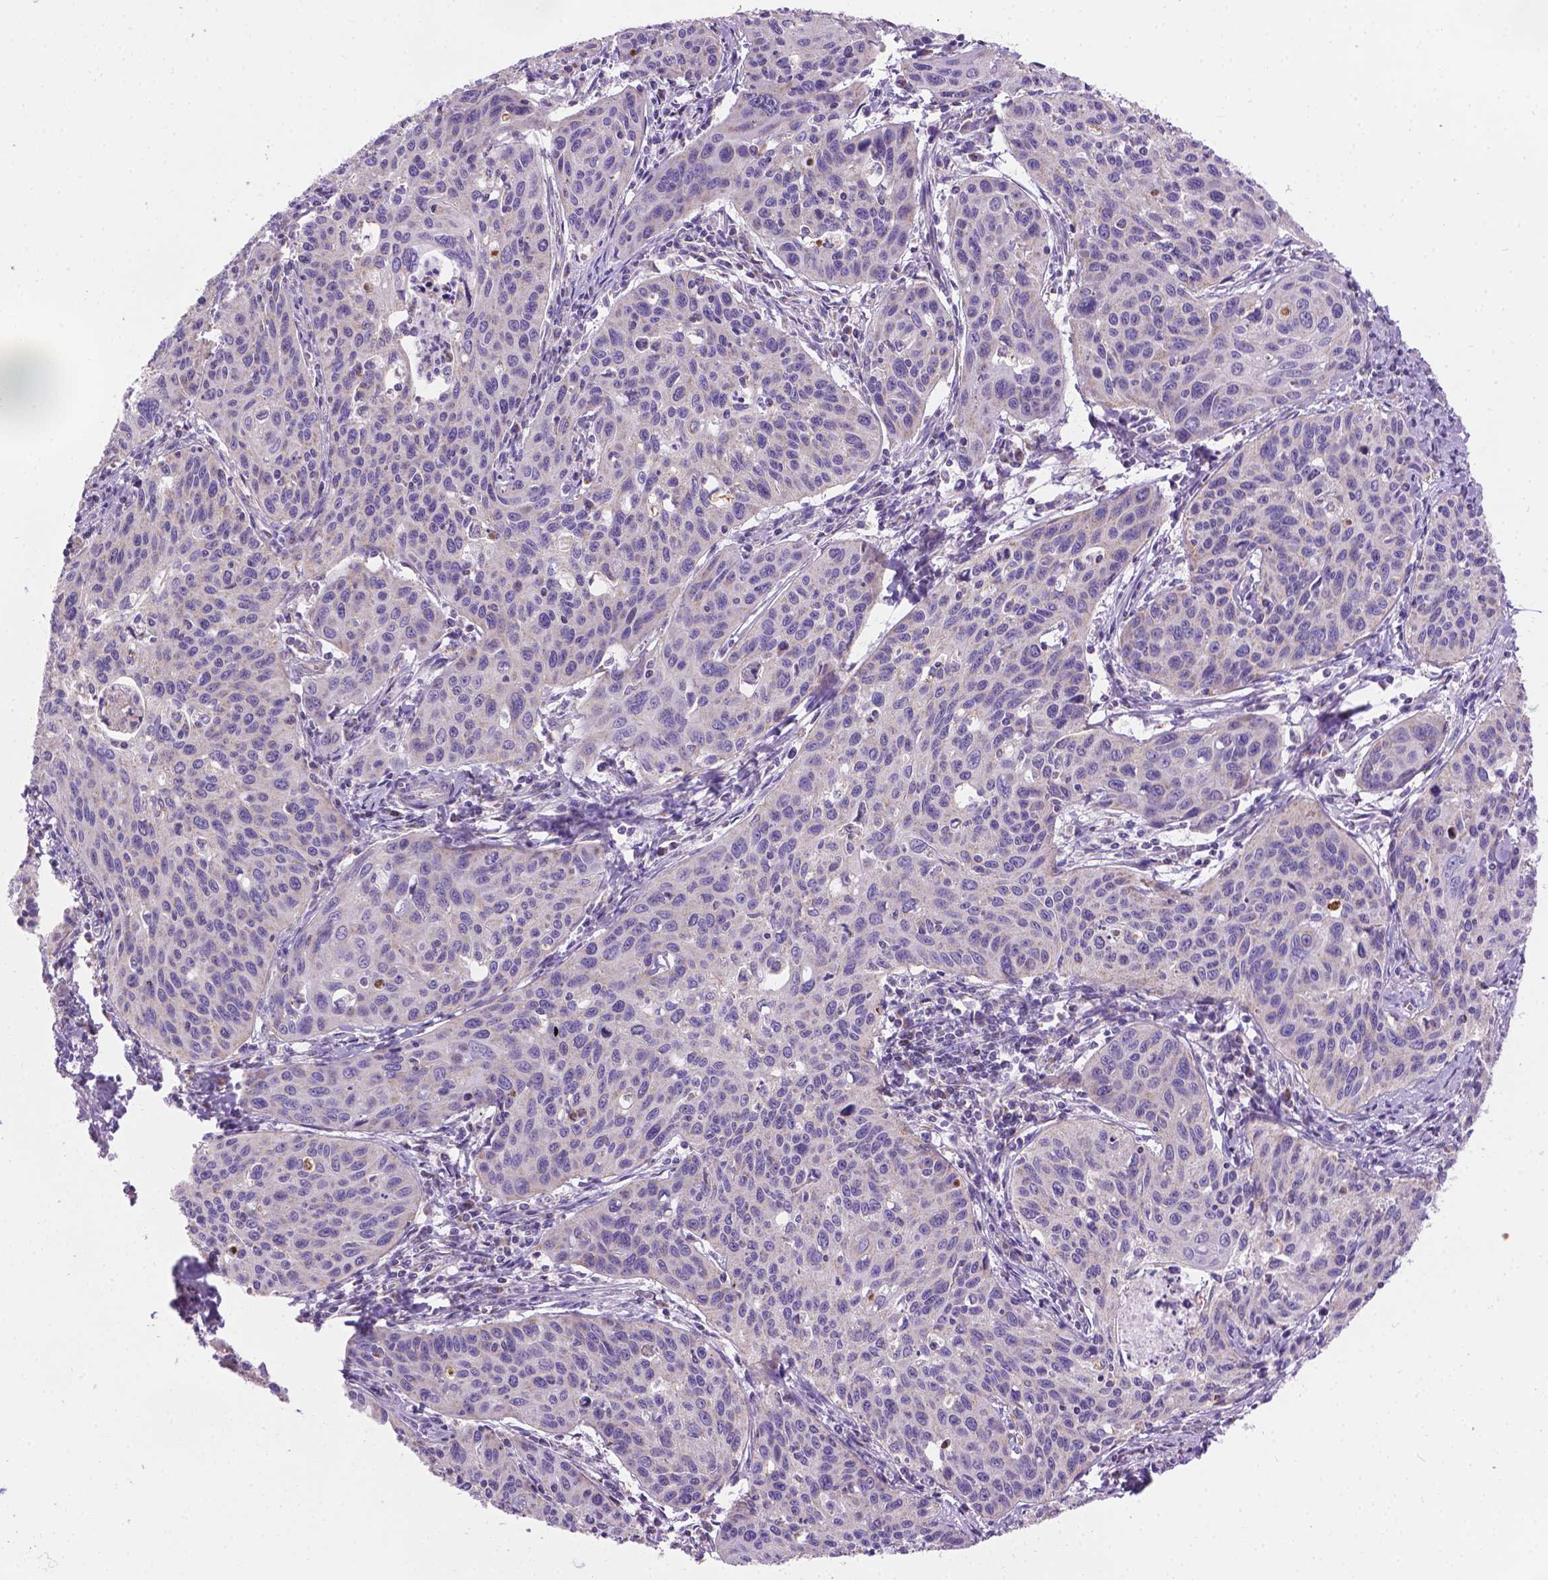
{"staining": {"intensity": "negative", "quantity": "none", "location": "none"}, "tissue": "cervical cancer", "cell_type": "Tumor cells", "image_type": "cancer", "snomed": [{"axis": "morphology", "description": "Squamous cell carcinoma, NOS"}, {"axis": "topography", "description": "Cervix"}], "caption": "The micrograph shows no significant expression in tumor cells of cervical cancer (squamous cell carcinoma).", "gene": "CSPG5", "patient": {"sex": "female", "age": 31}}